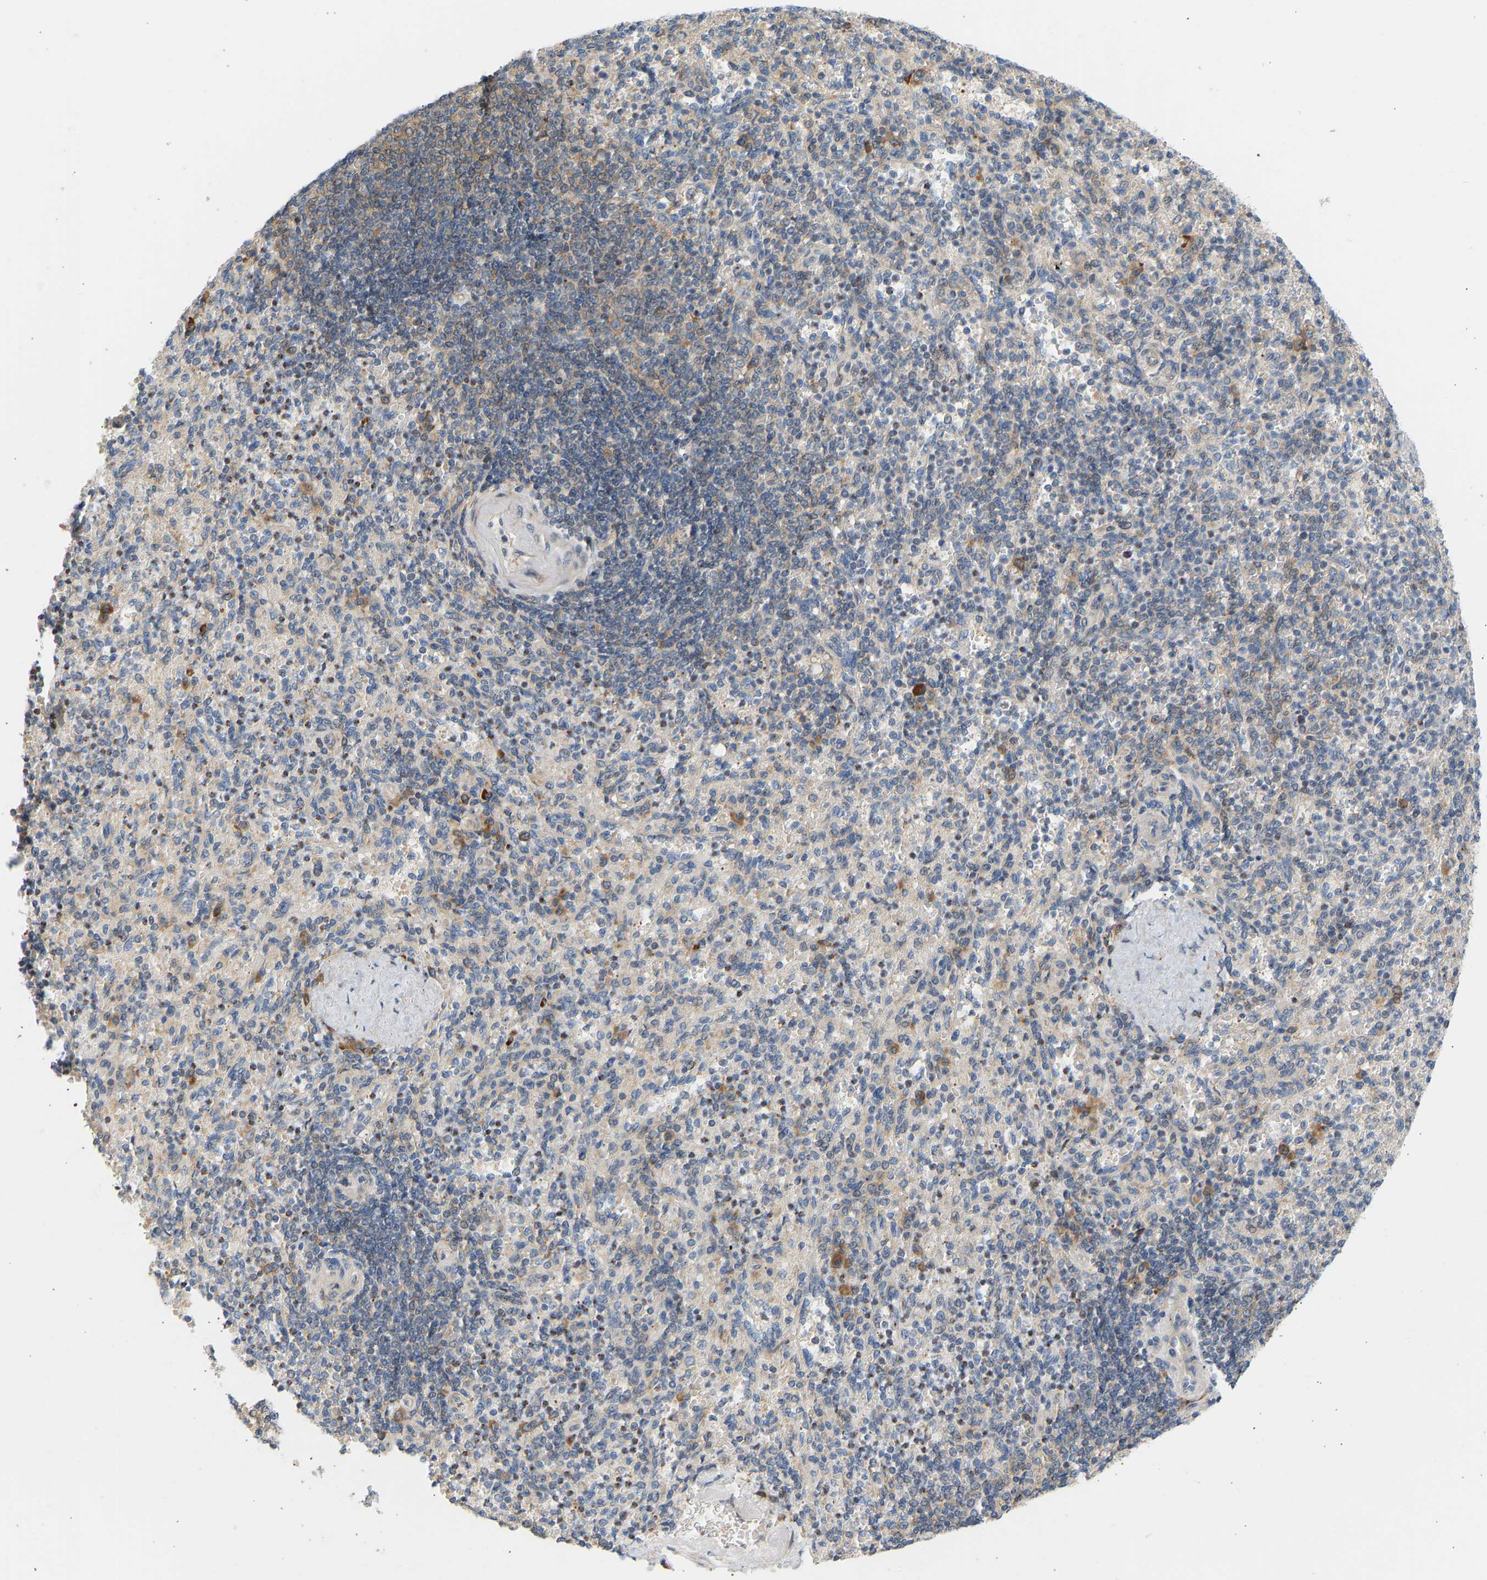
{"staining": {"intensity": "moderate", "quantity": "<25%", "location": "cytoplasmic/membranous"}, "tissue": "spleen", "cell_type": "Cells in red pulp", "image_type": "normal", "snomed": [{"axis": "morphology", "description": "Normal tissue, NOS"}, {"axis": "topography", "description": "Spleen"}], "caption": "Cells in red pulp show moderate cytoplasmic/membranous expression in approximately <25% of cells in benign spleen.", "gene": "RPS14", "patient": {"sex": "female", "age": 74}}